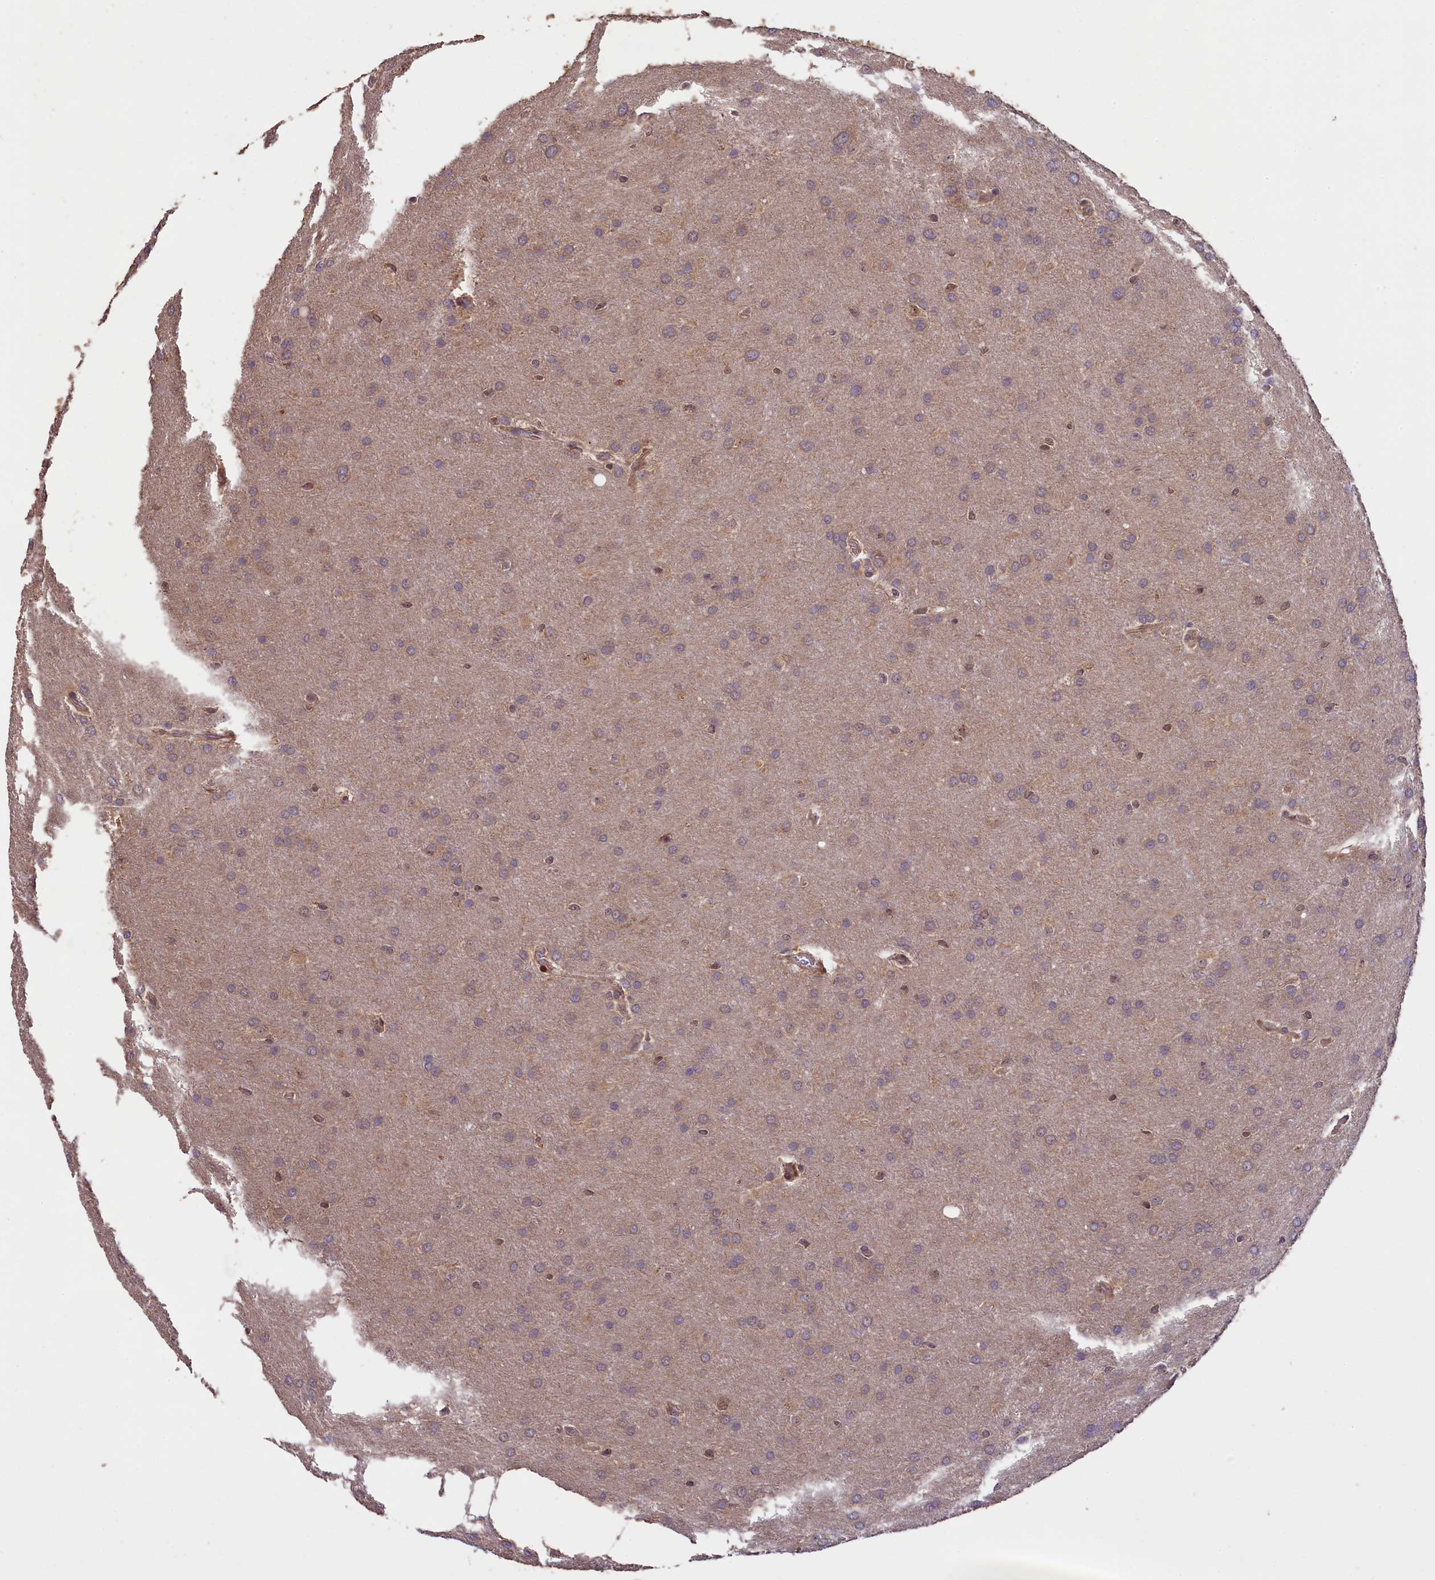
{"staining": {"intensity": "negative", "quantity": "none", "location": "none"}, "tissue": "glioma", "cell_type": "Tumor cells", "image_type": "cancer", "snomed": [{"axis": "morphology", "description": "Glioma, malignant, Low grade"}, {"axis": "topography", "description": "Brain"}], "caption": "Image shows no significant protein staining in tumor cells of malignant low-grade glioma.", "gene": "PHAF1", "patient": {"sex": "female", "age": 32}}